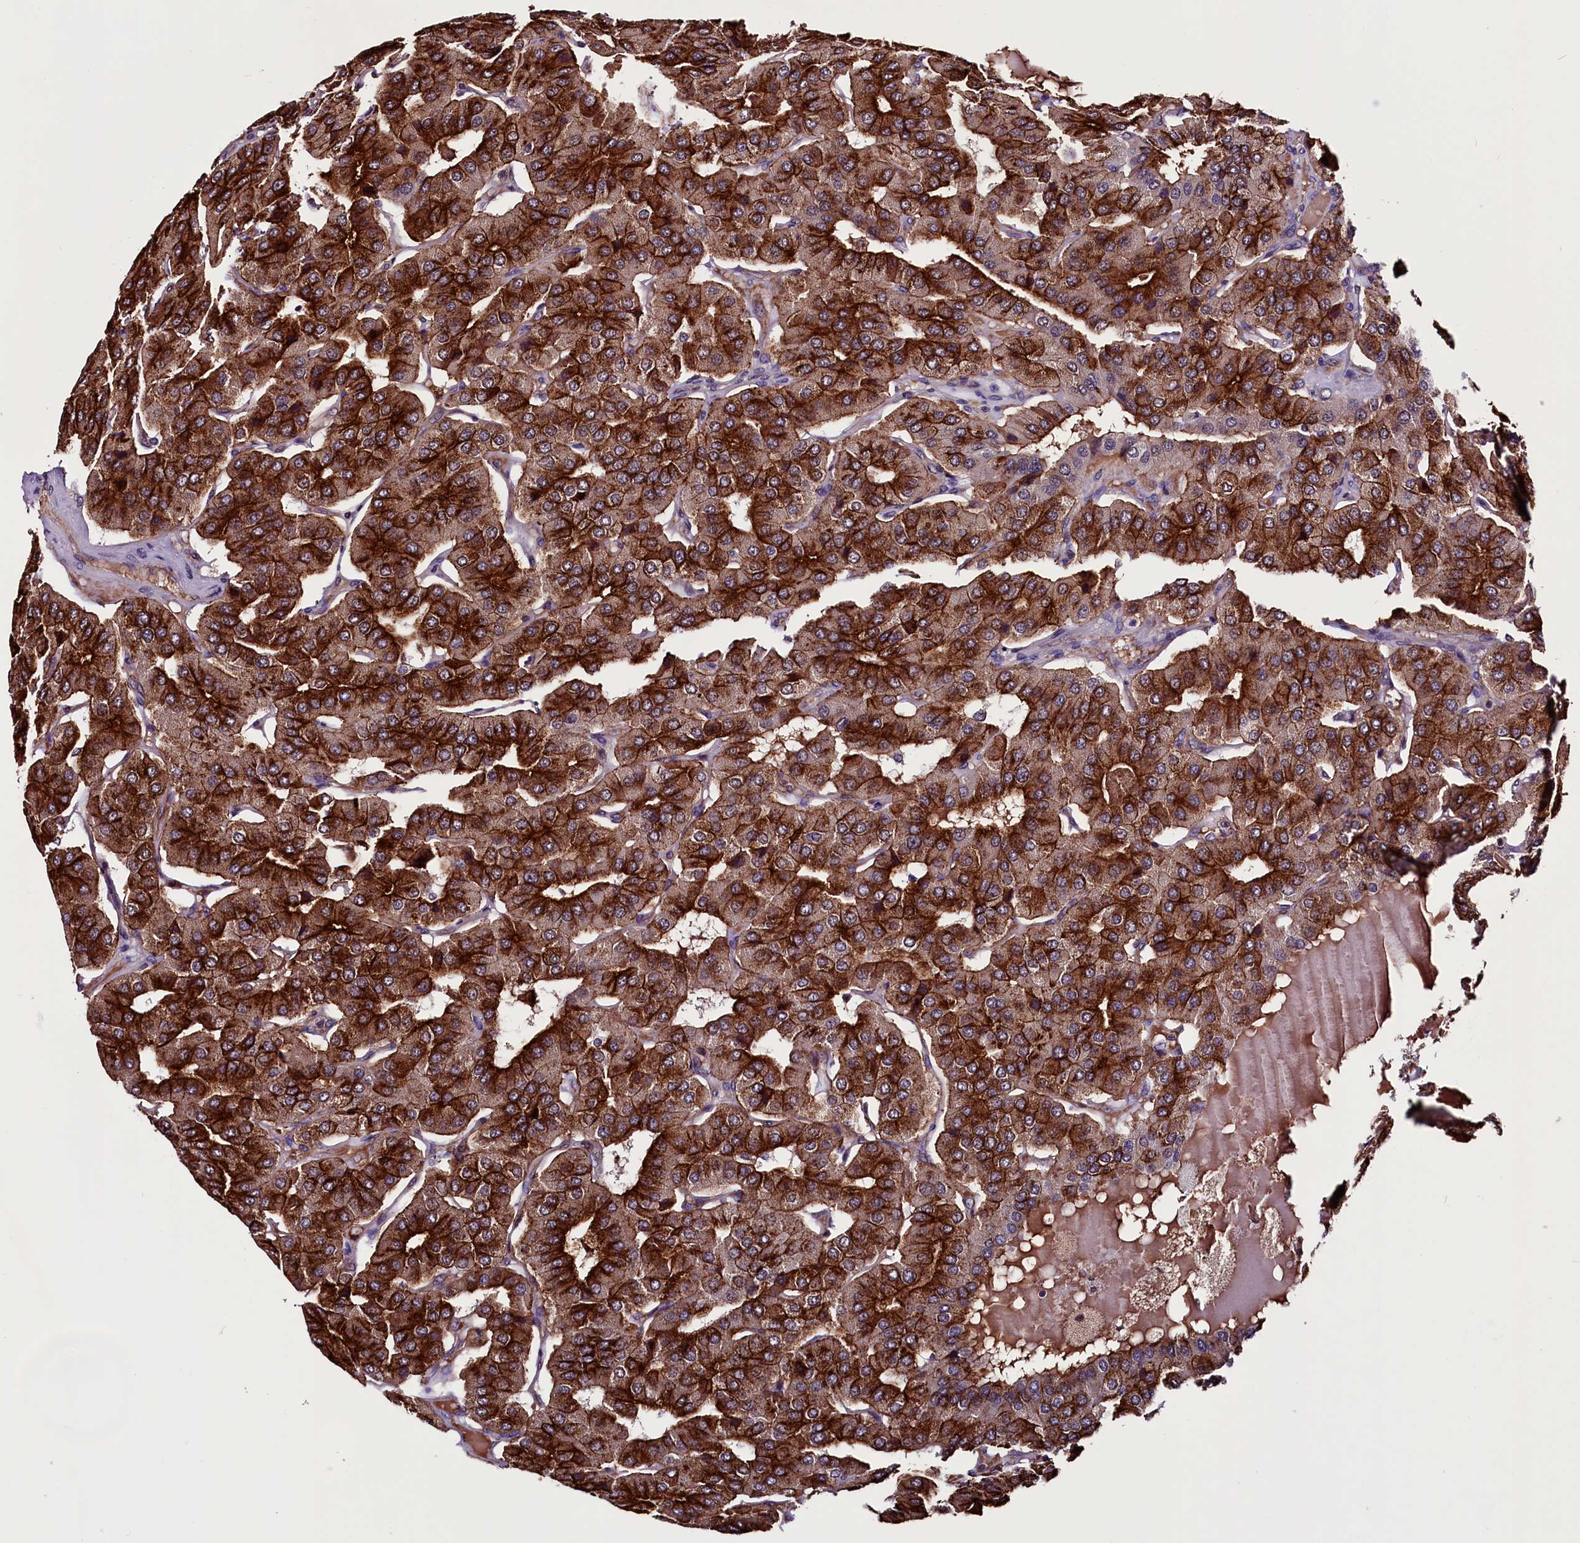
{"staining": {"intensity": "strong", "quantity": ">75%", "location": "cytoplasmic/membranous"}, "tissue": "parathyroid gland", "cell_type": "Glandular cells", "image_type": "normal", "snomed": [{"axis": "morphology", "description": "Normal tissue, NOS"}, {"axis": "morphology", "description": "Adenoma, NOS"}, {"axis": "topography", "description": "Parathyroid gland"}], "caption": "Brown immunohistochemical staining in normal human parathyroid gland displays strong cytoplasmic/membranous staining in approximately >75% of glandular cells. The staining was performed using DAB to visualize the protein expression in brown, while the nuclei were stained in blue with hematoxylin (Magnification: 20x).", "gene": "RNMT", "patient": {"sex": "female", "age": 86}}